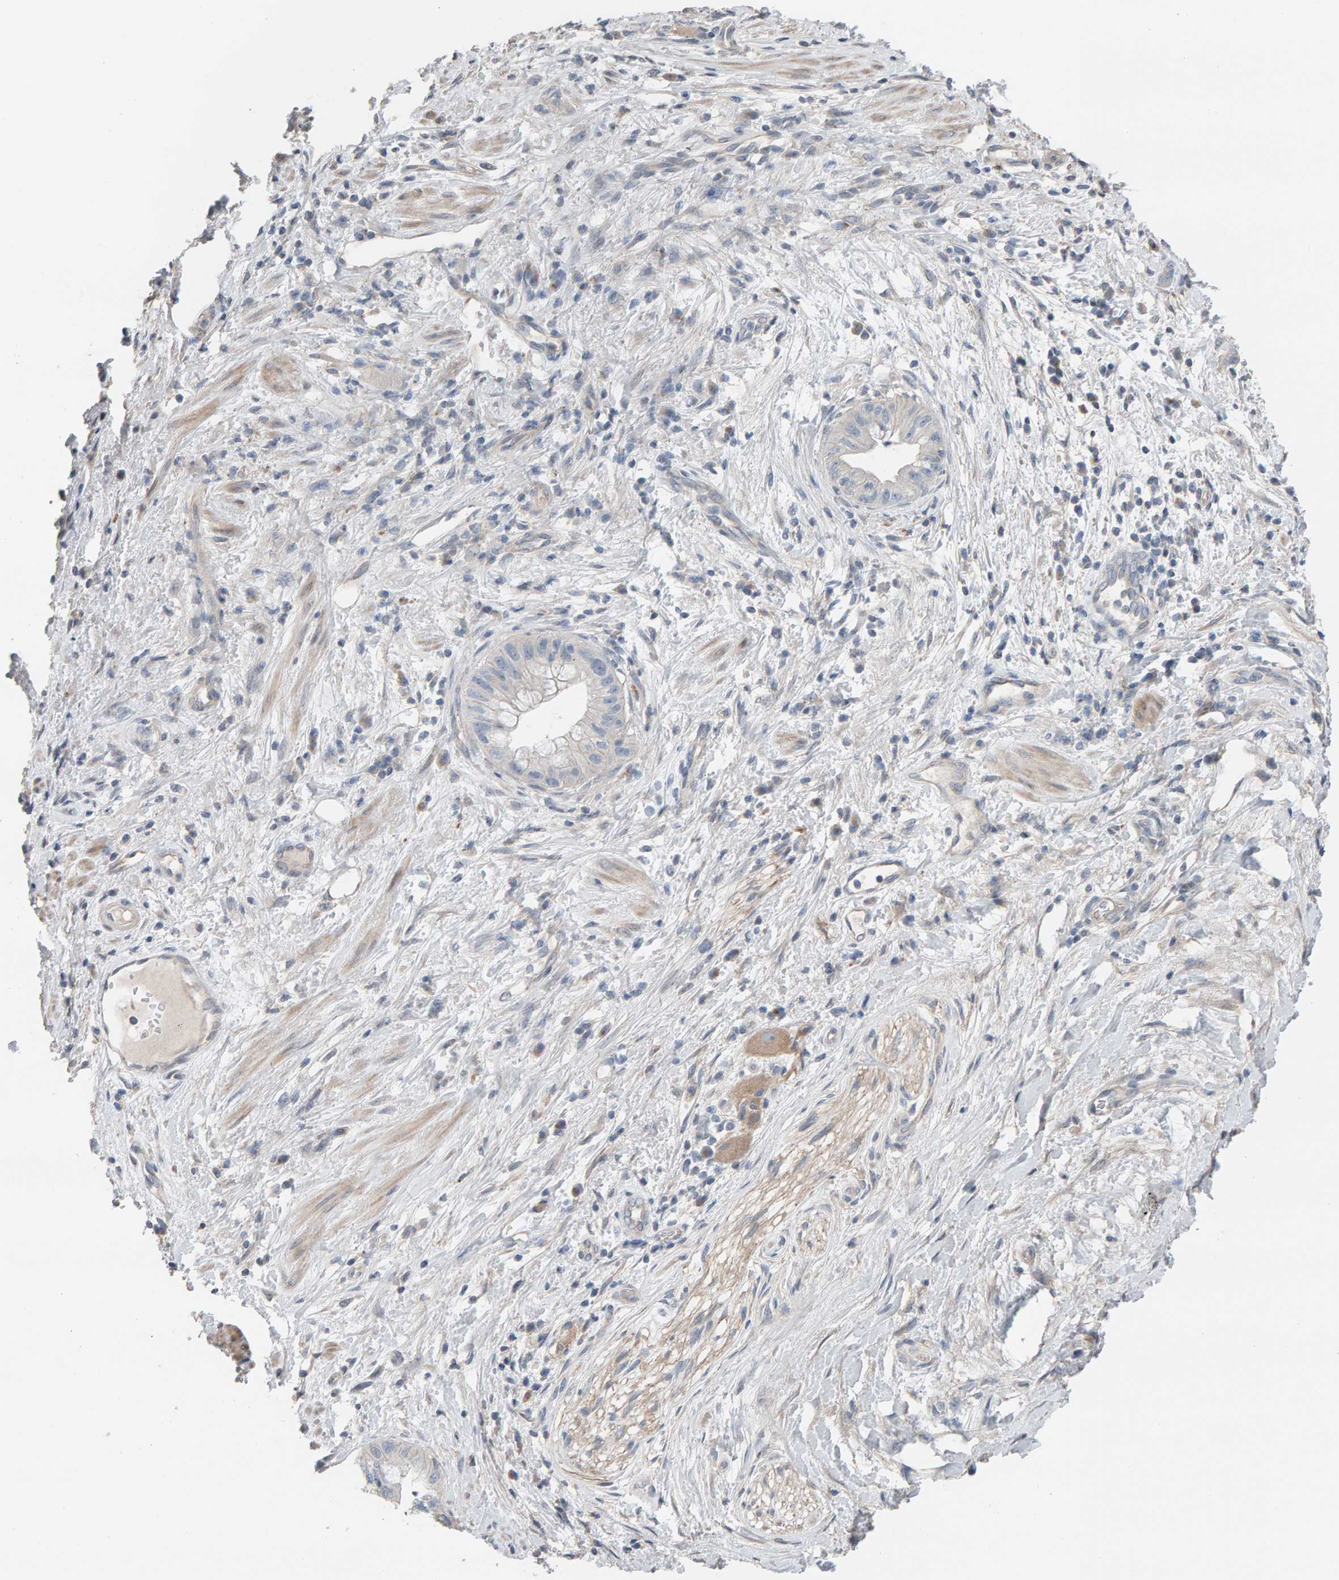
{"staining": {"intensity": "negative", "quantity": "none", "location": "none"}, "tissue": "pancreatic cancer", "cell_type": "Tumor cells", "image_type": "cancer", "snomed": [{"axis": "morphology", "description": "Adenocarcinoma, NOS"}, {"axis": "topography", "description": "Pancreas"}], "caption": "Tumor cells show no significant expression in adenocarcinoma (pancreatic).", "gene": "IPPK", "patient": {"sex": "female", "age": 73}}